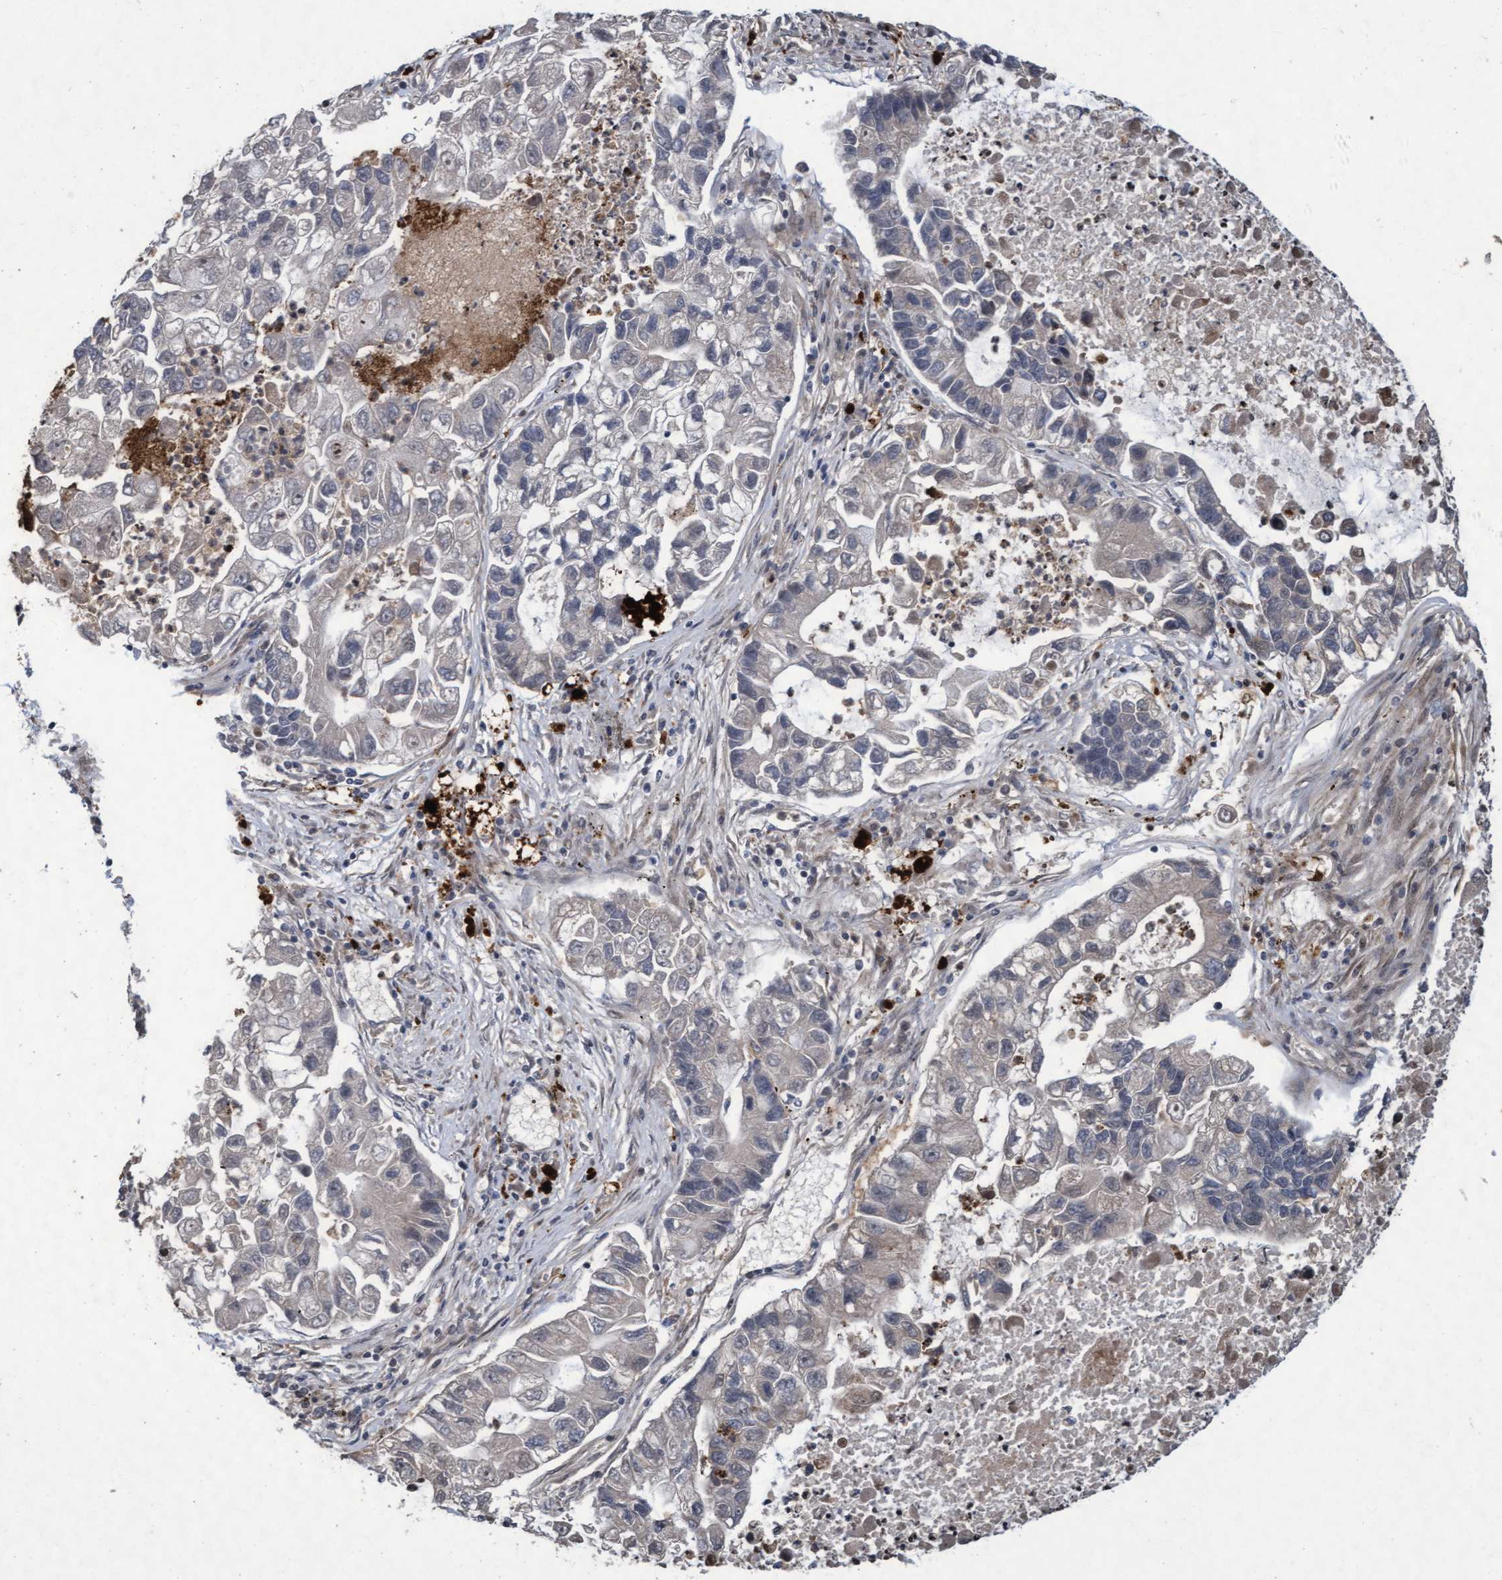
{"staining": {"intensity": "negative", "quantity": "none", "location": "none"}, "tissue": "lung cancer", "cell_type": "Tumor cells", "image_type": "cancer", "snomed": [{"axis": "morphology", "description": "Adenocarcinoma, NOS"}, {"axis": "topography", "description": "Lung"}], "caption": "This is an immunohistochemistry (IHC) photomicrograph of lung cancer (adenocarcinoma). There is no expression in tumor cells.", "gene": "KCNC2", "patient": {"sex": "female", "age": 51}}